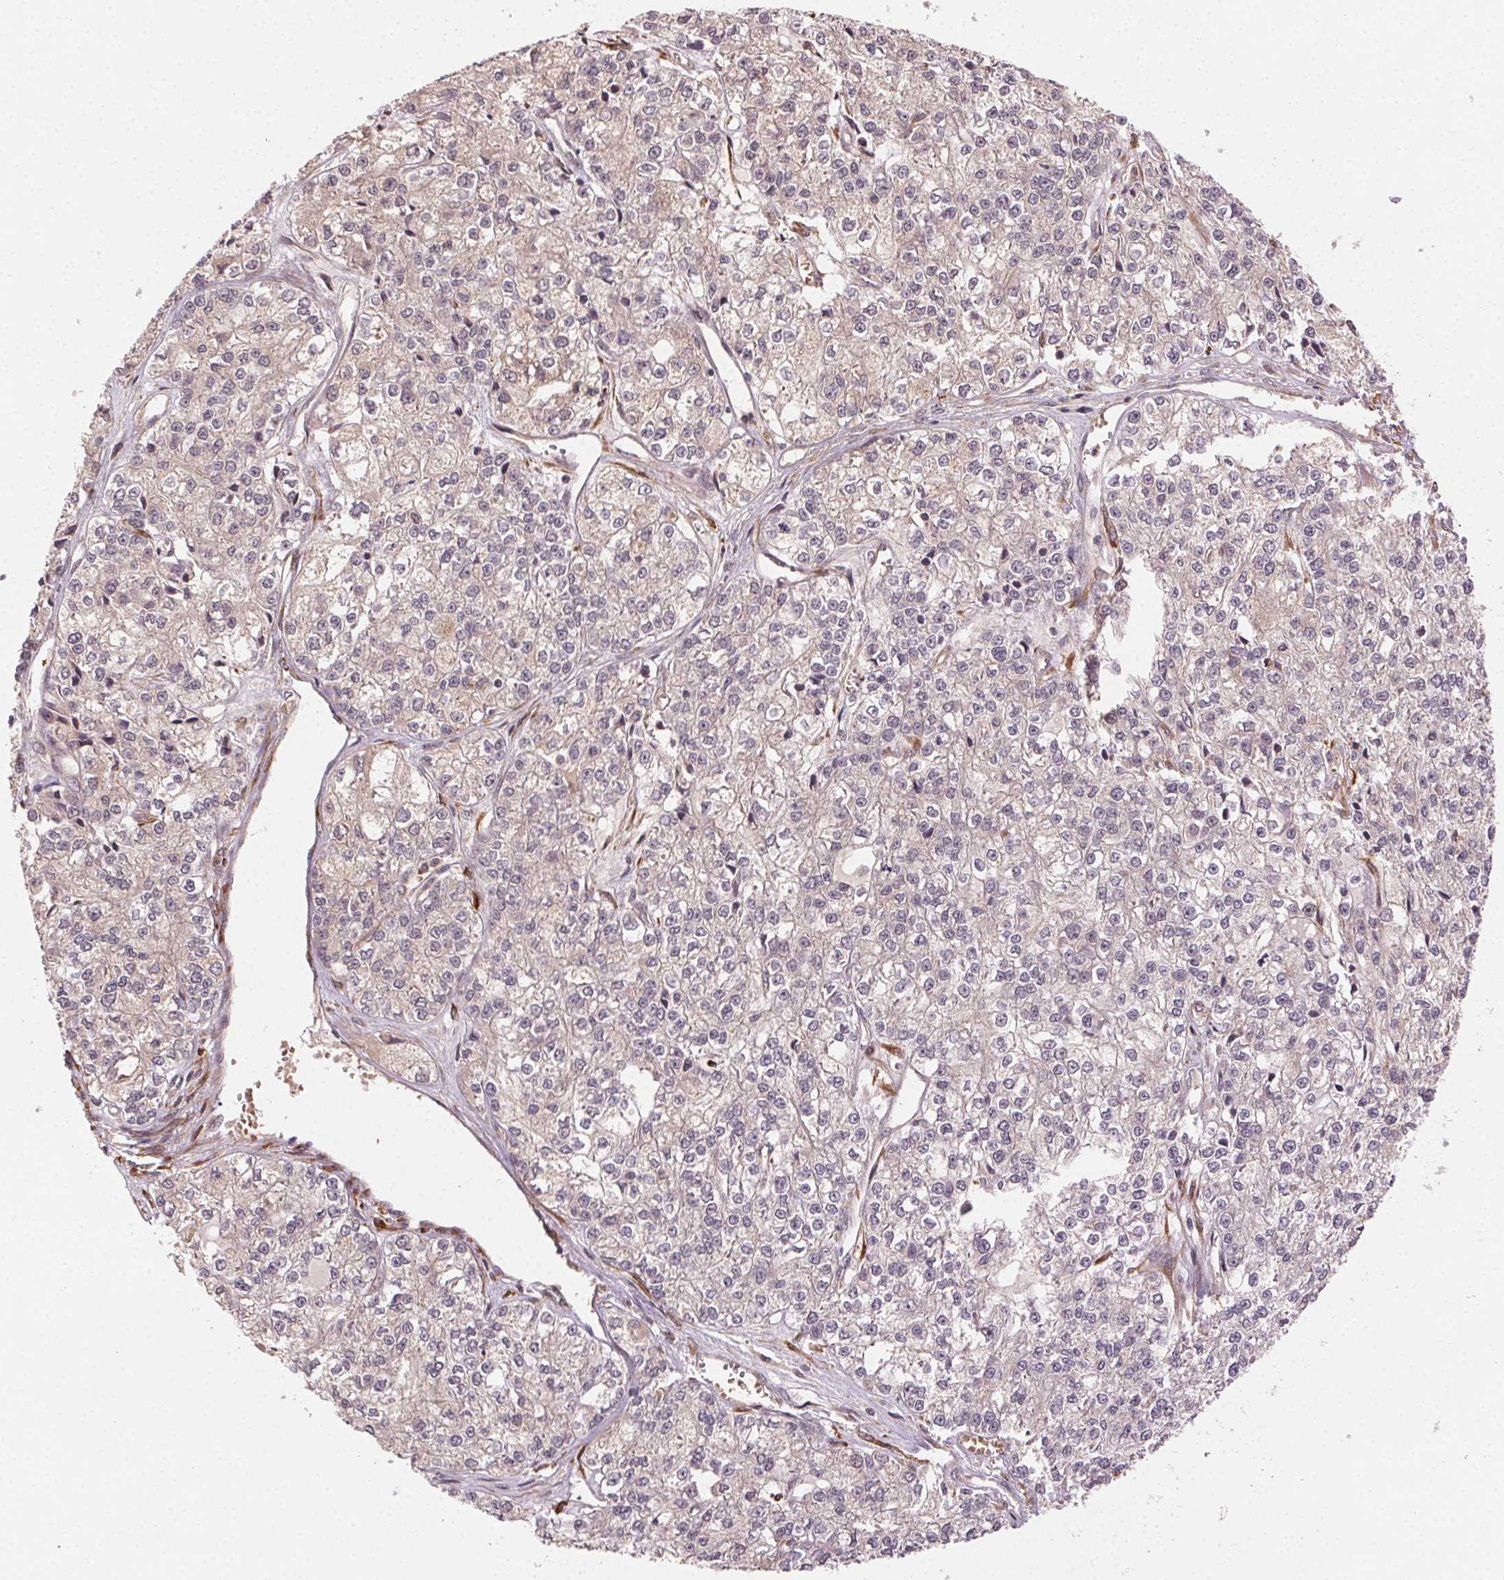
{"staining": {"intensity": "weak", "quantity": ">75%", "location": "cytoplasmic/membranous"}, "tissue": "ovarian cancer", "cell_type": "Tumor cells", "image_type": "cancer", "snomed": [{"axis": "morphology", "description": "Carcinoma, endometroid"}, {"axis": "topography", "description": "Ovary"}], "caption": "This image reveals immunohistochemistry staining of human ovarian cancer, with low weak cytoplasmic/membranous expression in approximately >75% of tumor cells.", "gene": "KLHL15", "patient": {"sex": "female", "age": 64}}